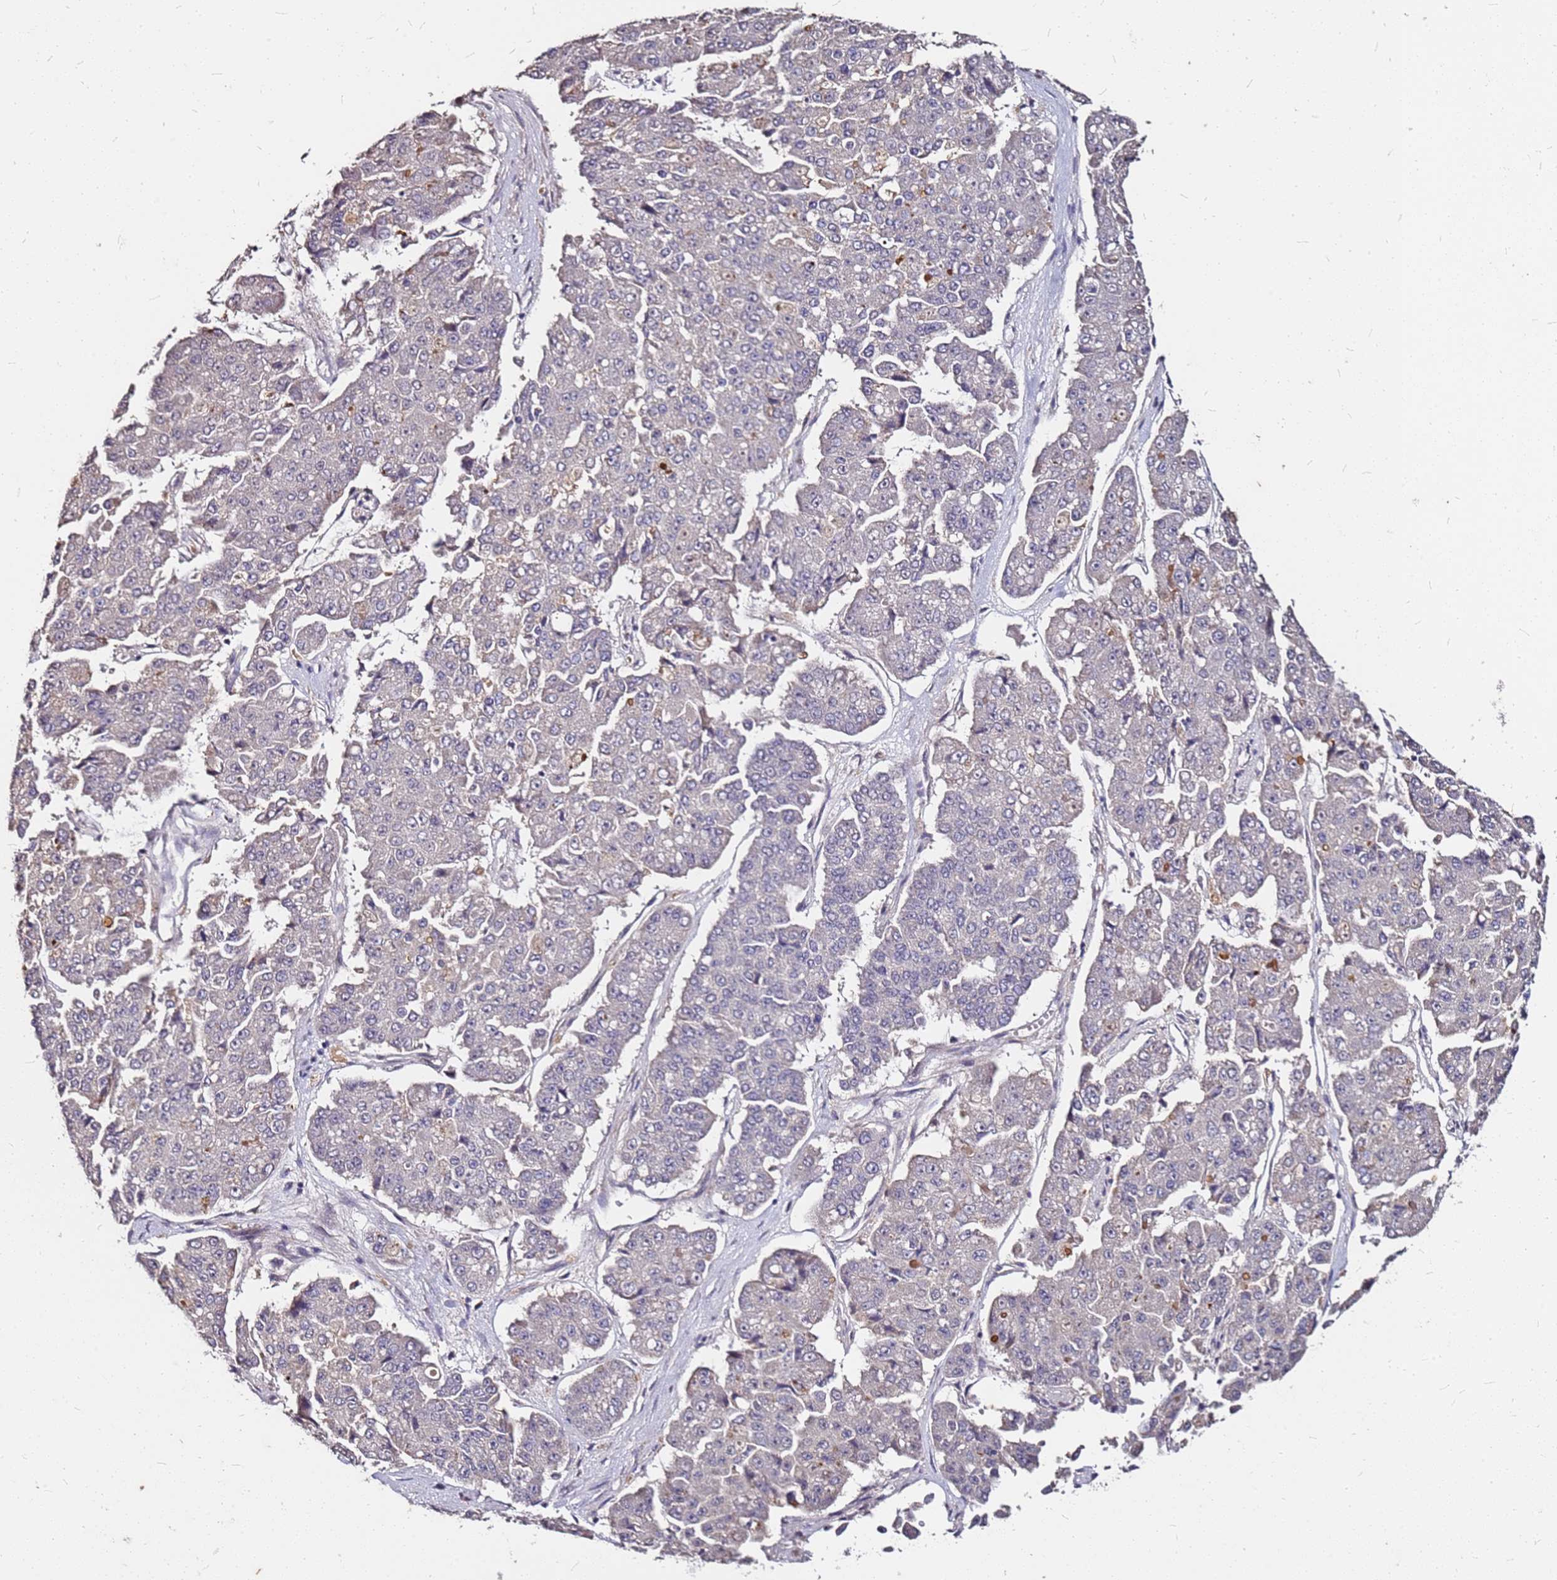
{"staining": {"intensity": "weak", "quantity": "<25%", "location": "cytoplasmic/membranous"}, "tissue": "pancreatic cancer", "cell_type": "Tumor cells", "image_type": "cancer", "snomed": [{"axis": "morphology", "description": "Adenocarcinoma, NOS"}, {"axis": "topography", "description": "Pancreas"}], "caption": "A high-resolution image shows IHC staining of adenocarcinoma (pancreatic), which exhibits no significant positivity in tumor cells. (Brightfield microscopy of DAB IHC at high magnification).", "gene": "DCDC2C", "patient": {"sex": "male", "age": 50}}